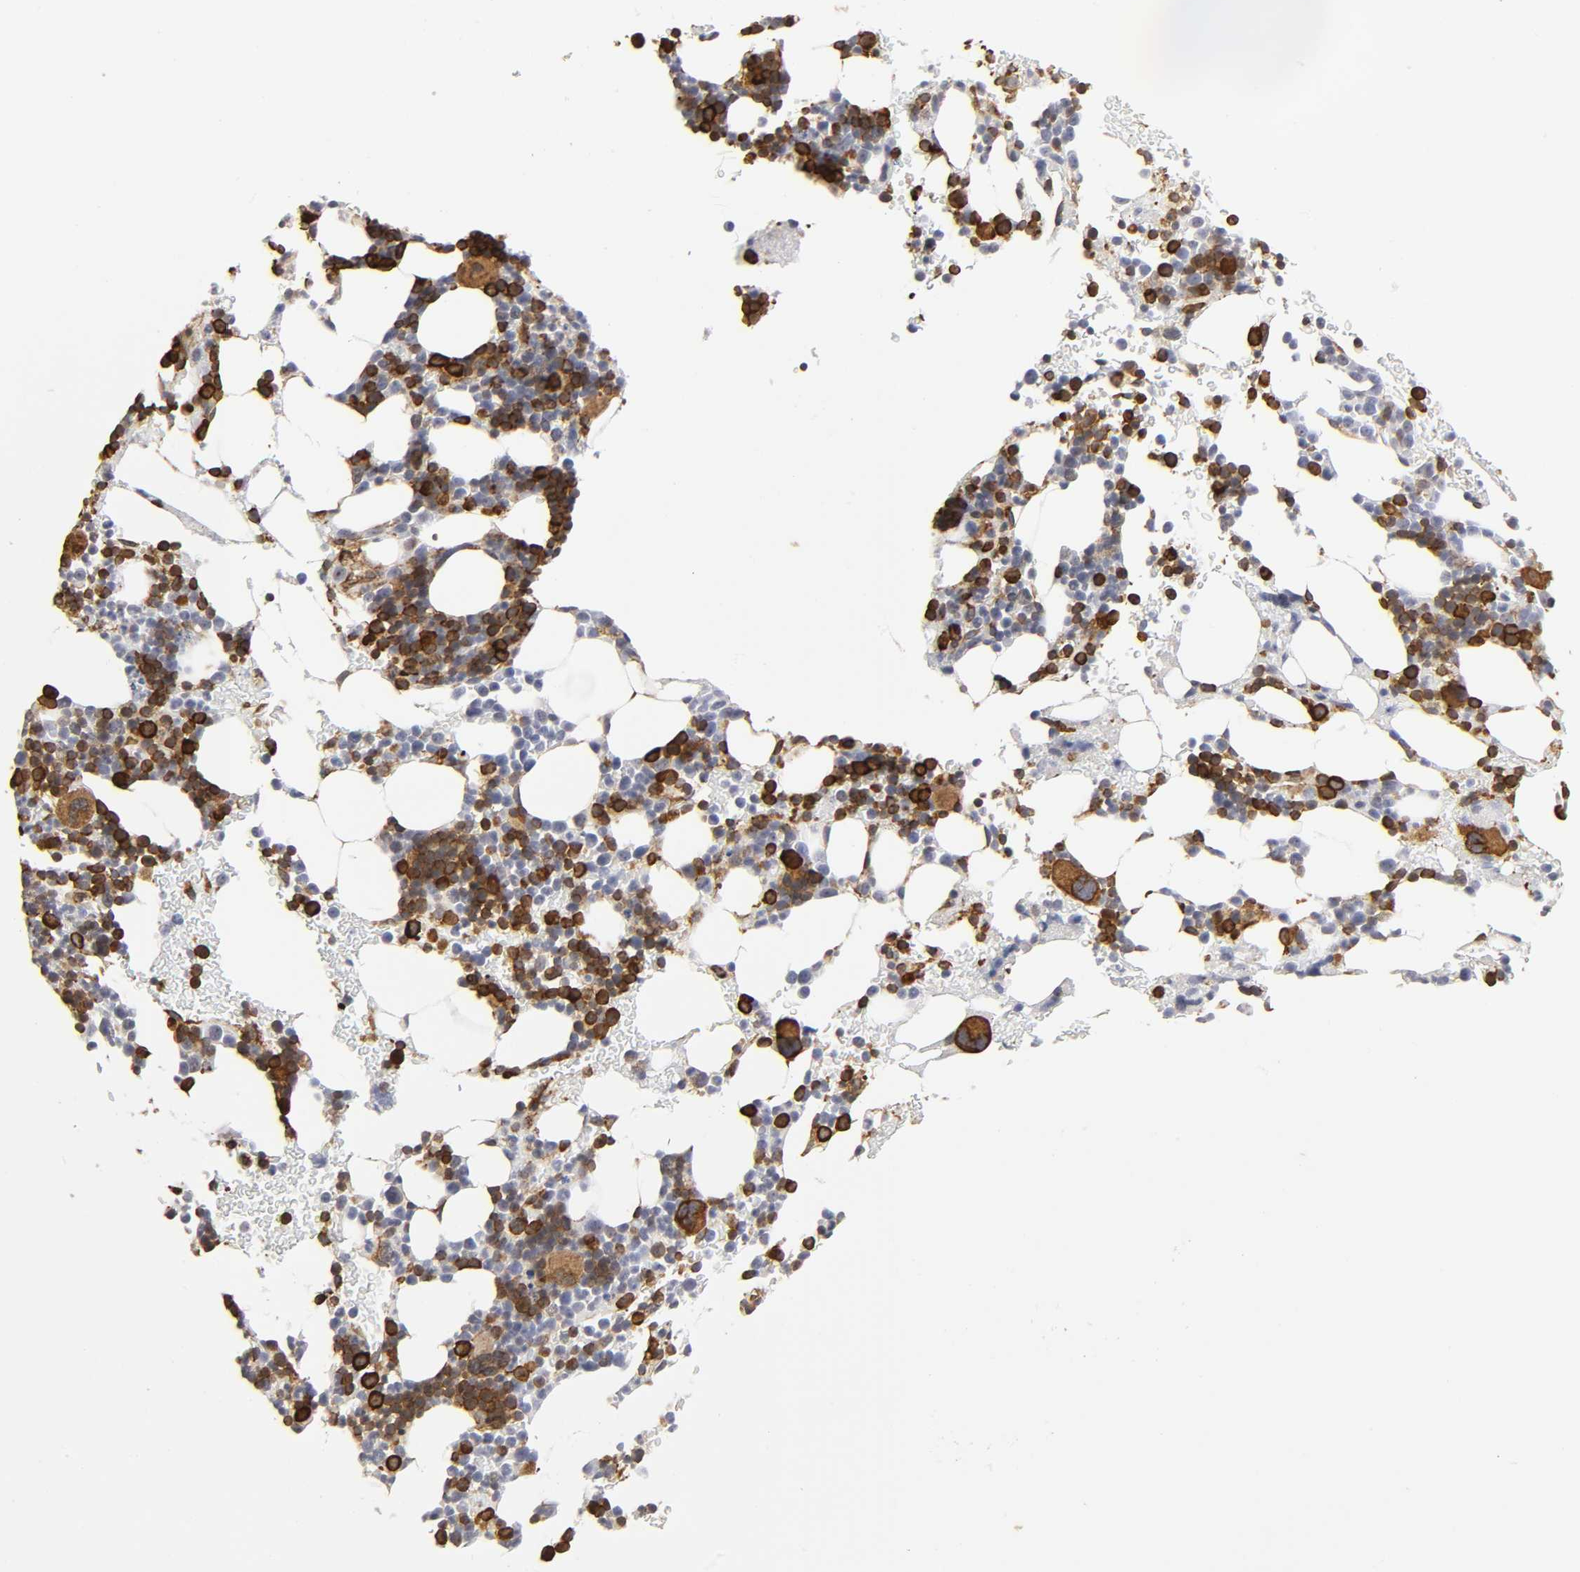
{"staining": {"intensity": "strong", "quantity": "25%-75%", "location": "cytoplasmic/membranous"}, "tissue": "bone marrow", "cell_type": "Hematopoietic cells", "image_type": "normal", "snomed": [{"axis": "morphology", "description": "Normal tissue, NOS"}, {"axis": "topography", "description": "Bone marrow"}], "caption": "Immunohistochemical staining of normal bone marrow reveals high levels of strong cytoplasmic/membranous expression in approximately 25%-75% of hematopoietic cells. (DAB (3,3'-diaminobenzidine) IHC with brightfield microscopy, high magnification).", "gene": "RPL14", "patient": {"sex": "male", "age": 17}}